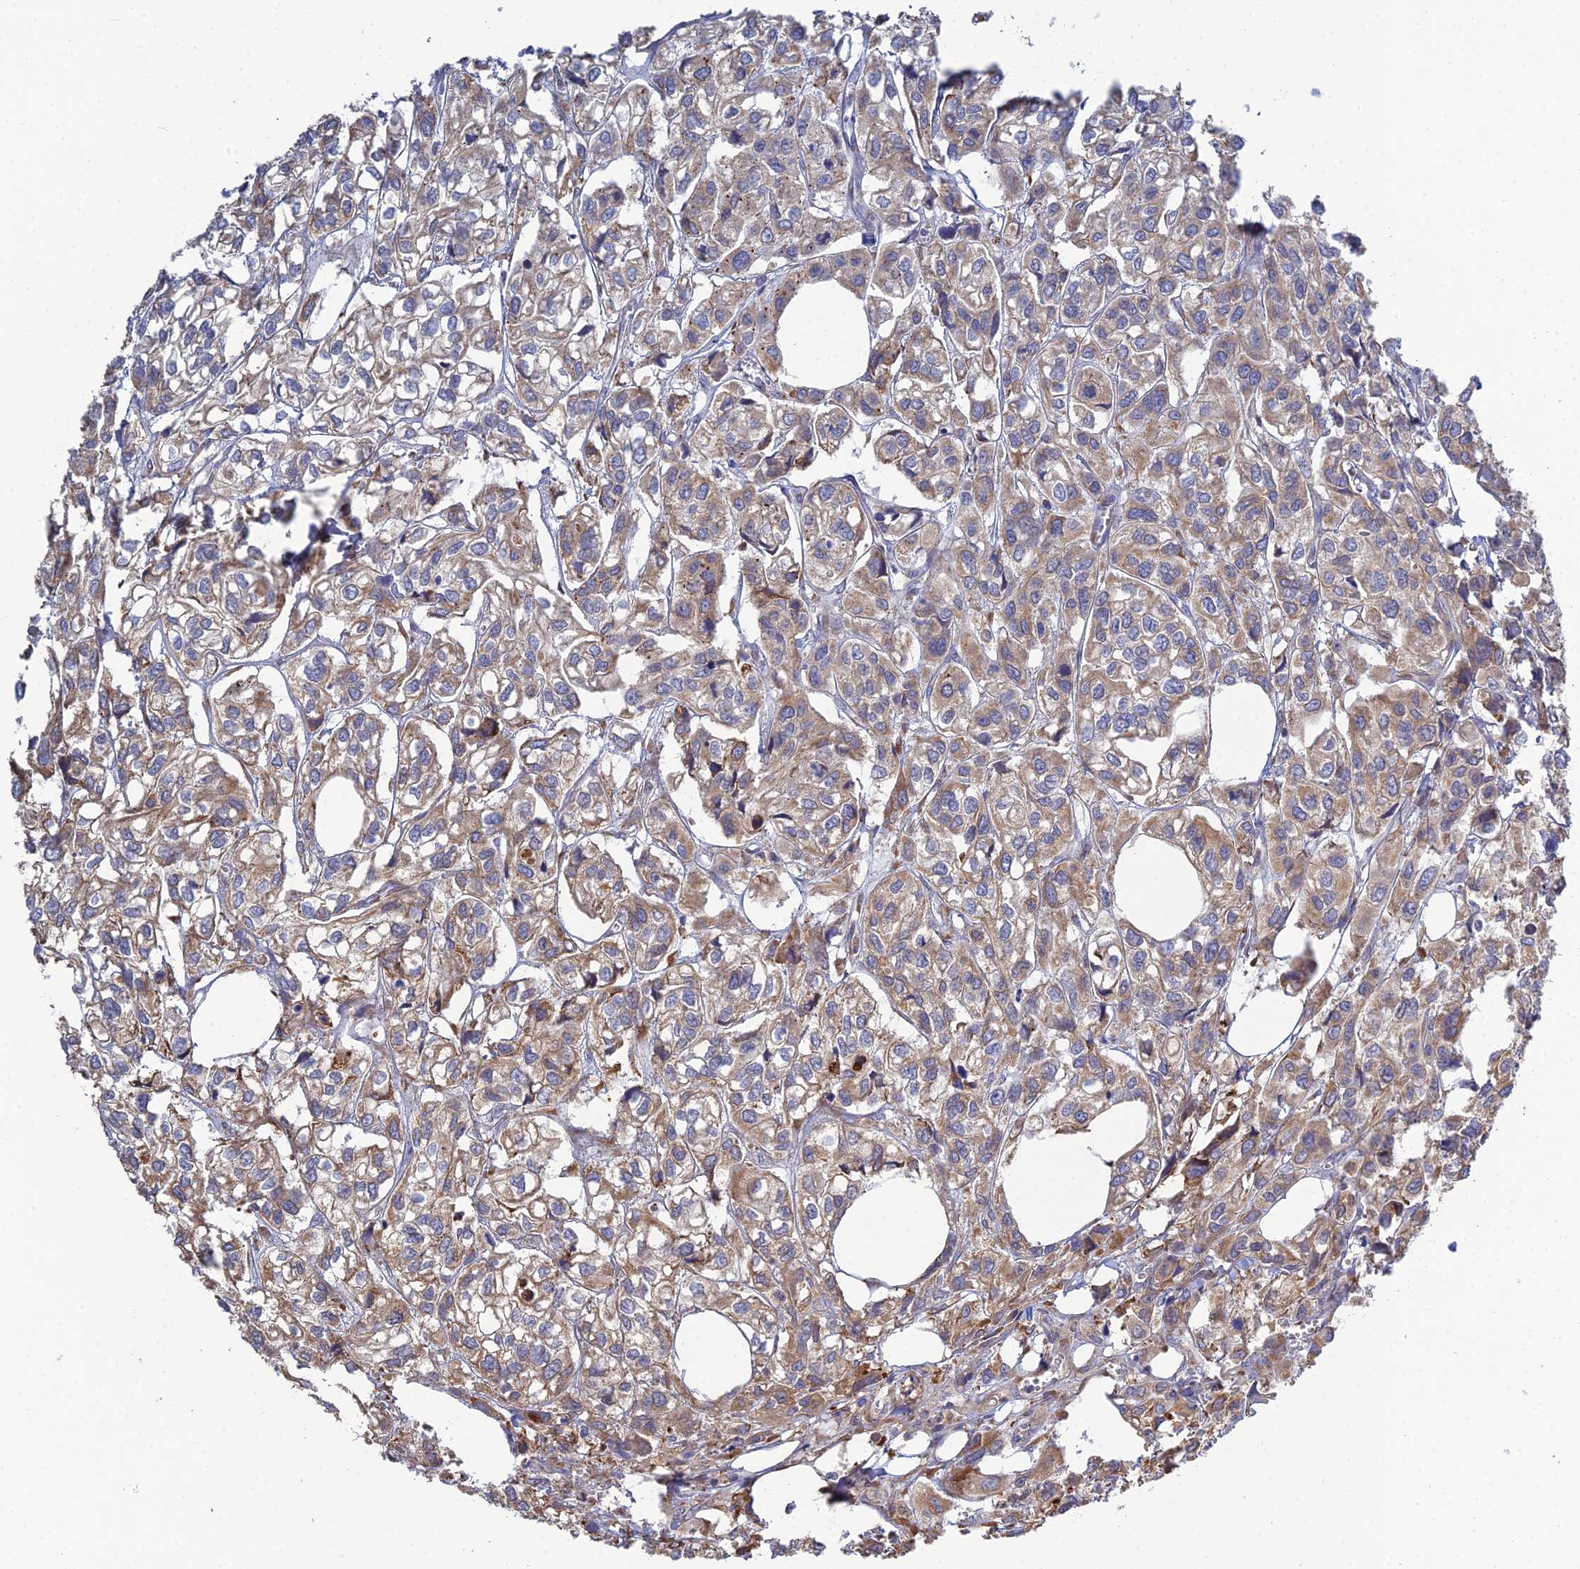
{"staining": {"intensity": "moderate", "quantity": "25%-75%", "location": "cytoplasmic/membranous"}, "tissue": "urothelial cancer", "cell_type": "Tumor cells", "image_type": "cancer", "snomed": [{"axis": "morphology", "description": "Urothelial carcinoma, High grade"}, {"axis": "topography", "description": "Urinary bladder"}], "caption": "Protein staining of high-grade urothelial carcinoma tissue demonstrates moderate cytoplasmic/membranous expression in about 25%-75% of tumor cells.", "gene": "TRAPPC6A", "patient": {"sex": "male", "age": 67}}